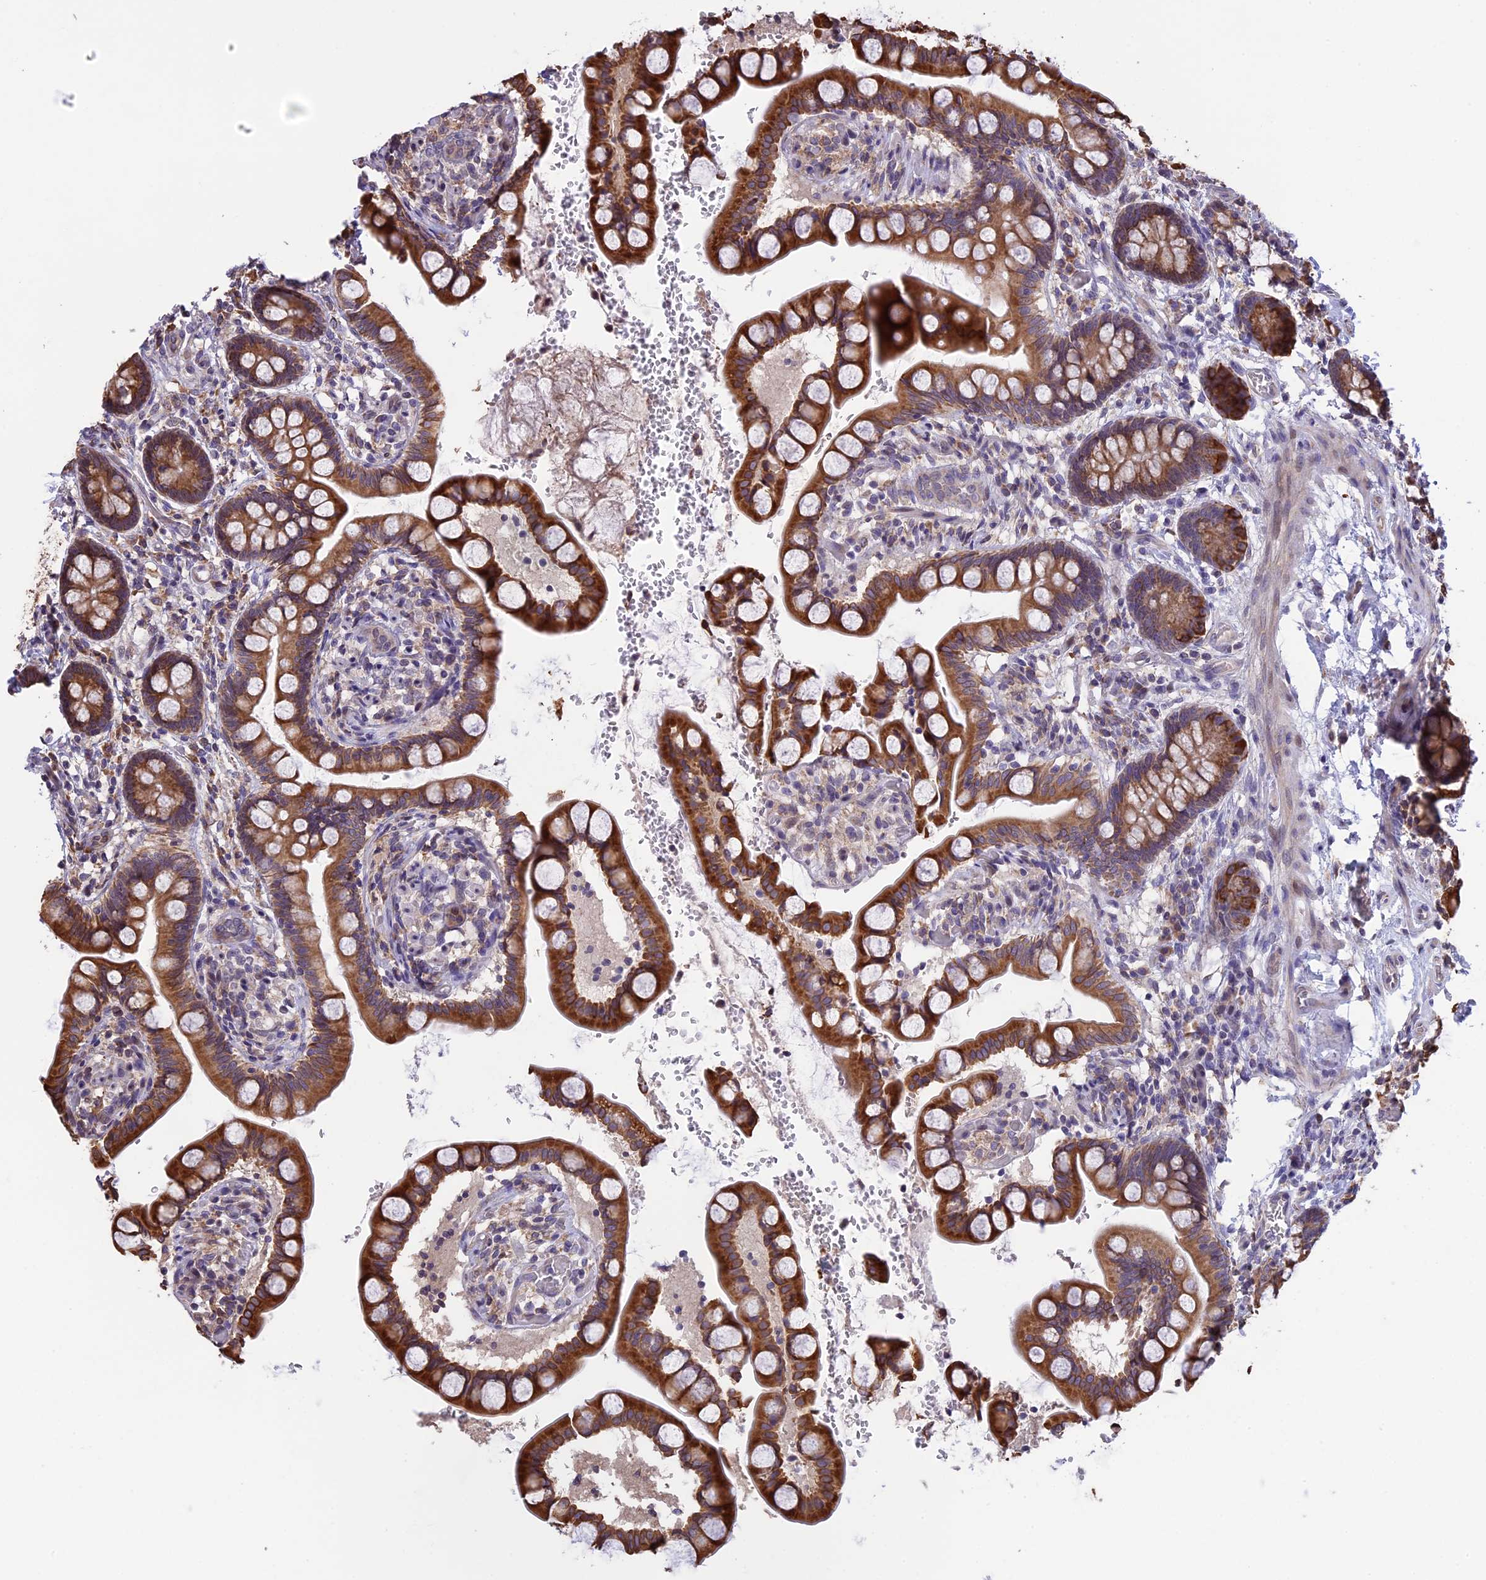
{"staining": {"intensity": "strong", "quantity": ">75%", "location": "cytoplasmic/membranous"}, "tissue": "small intestine", "cell_type": "Glandular cells", "image_type": "normal", "snomed": [{"axis": "morphology", "description": "Normal tissue, NOS"}, {"axis": "topography", "description": "Small intestine"}], "caption": "Protein staining reveals strong cytoplasmic/membranous positivity in about >75% of glandular cells in normal small intestine.", "gene": "DMRTA2", "patient": {"sex": "male", "age": 52}}